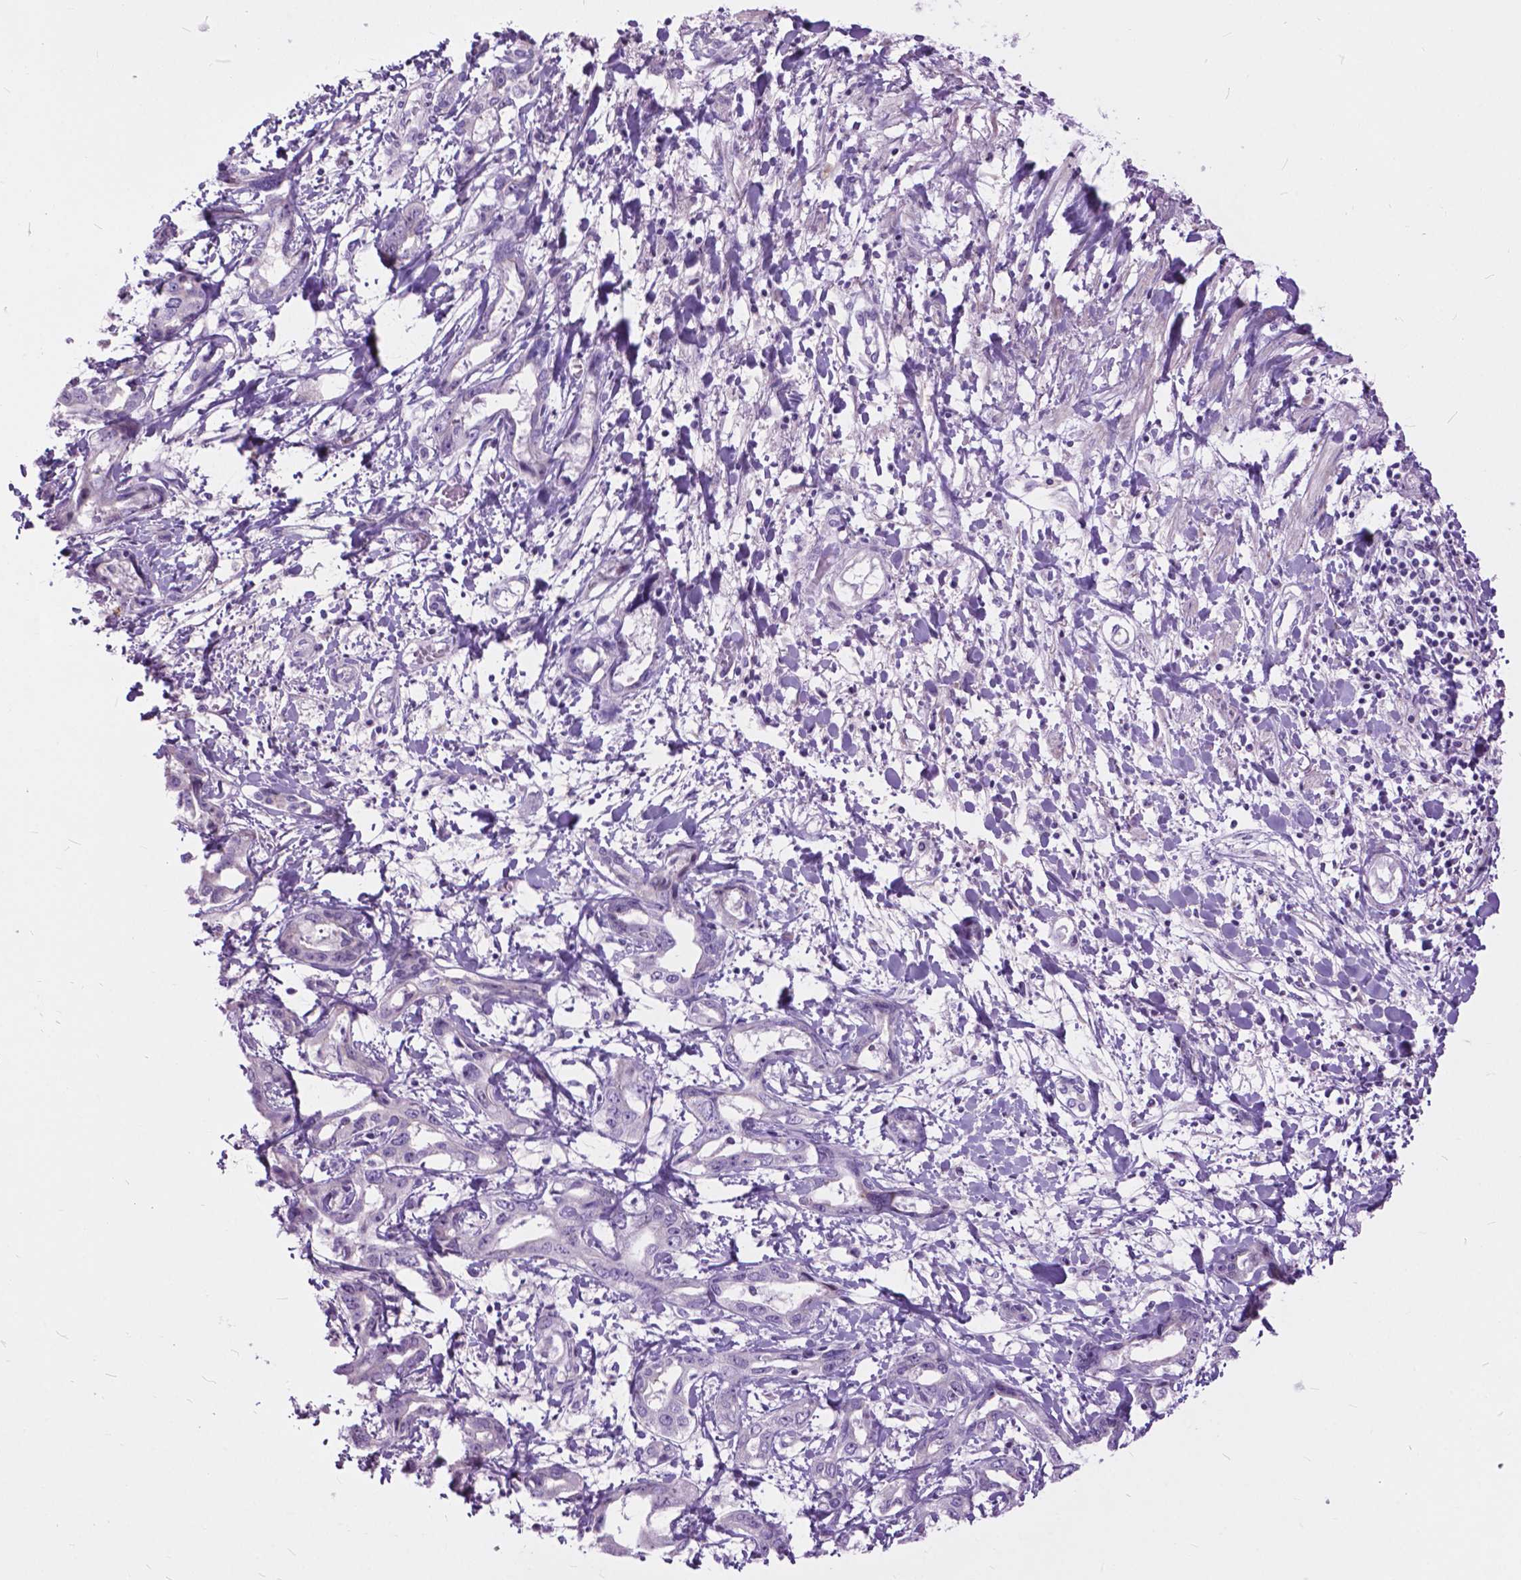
{"staining": {"intensity": "negative", "quantity": "none", "location": "none"}, "tissue": "liver cancer", "cell_type": "Tumor cells", "image_type": "cancer", "snomed": [{"axis": "morphology", "description": "Cholangiocarcinoma"}, {"axis": "topography", "description": "Liver"}], "caption": "High magnification brightfield microscopy of liver cancer (cholangiocarcinoma) stained with DAB (3,3'-diaminobenzidine) (brown) and counterstained with hematoxylin (blue): tumor cells show no significant positivity.", "gene": "PRR35", "patient": {"sex": "male", "age": 59}}